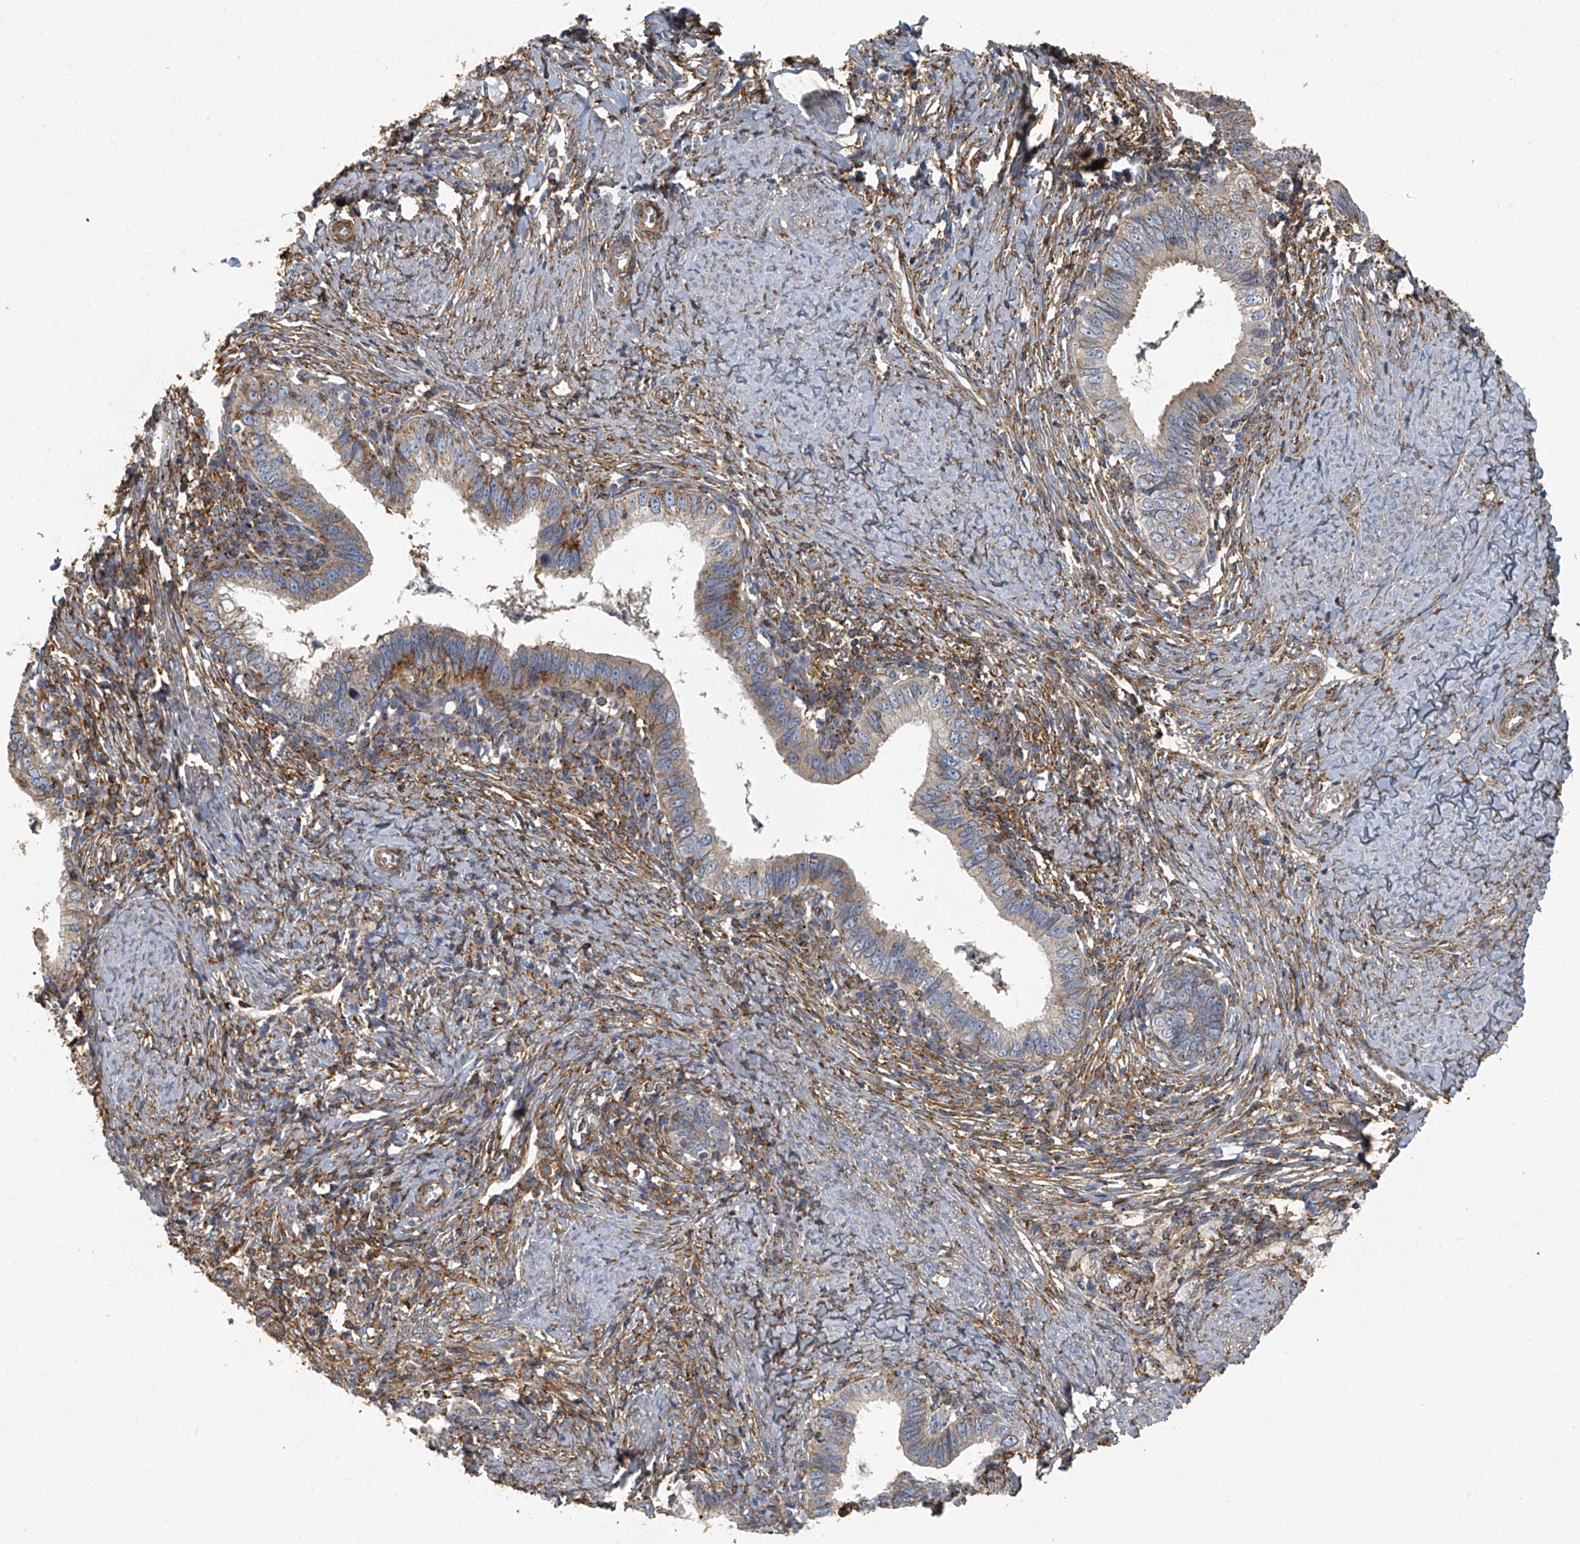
{"staining": {"intensity": "moderate", "quantity": "<25%", "location": "cytoplasmic/membranous"}, "tissue": "cervical cancer", "cell_type": "Tumor cells", "image_type": "cancer", "snomed": [{"axis": "morphology", "description": "Adenocarcinoma, NOS"}, {"axis": "topography", "description": "Cervix"}], "caption": "Adenocarcinoma (cervical) stained for a protein exhibits moderate cytoplasmic/membranous positivity in tumor cells. Nuclei are stained in blue.", "gene": "SEPTIN7", "patient": {"sex": "female", "age": 36}}